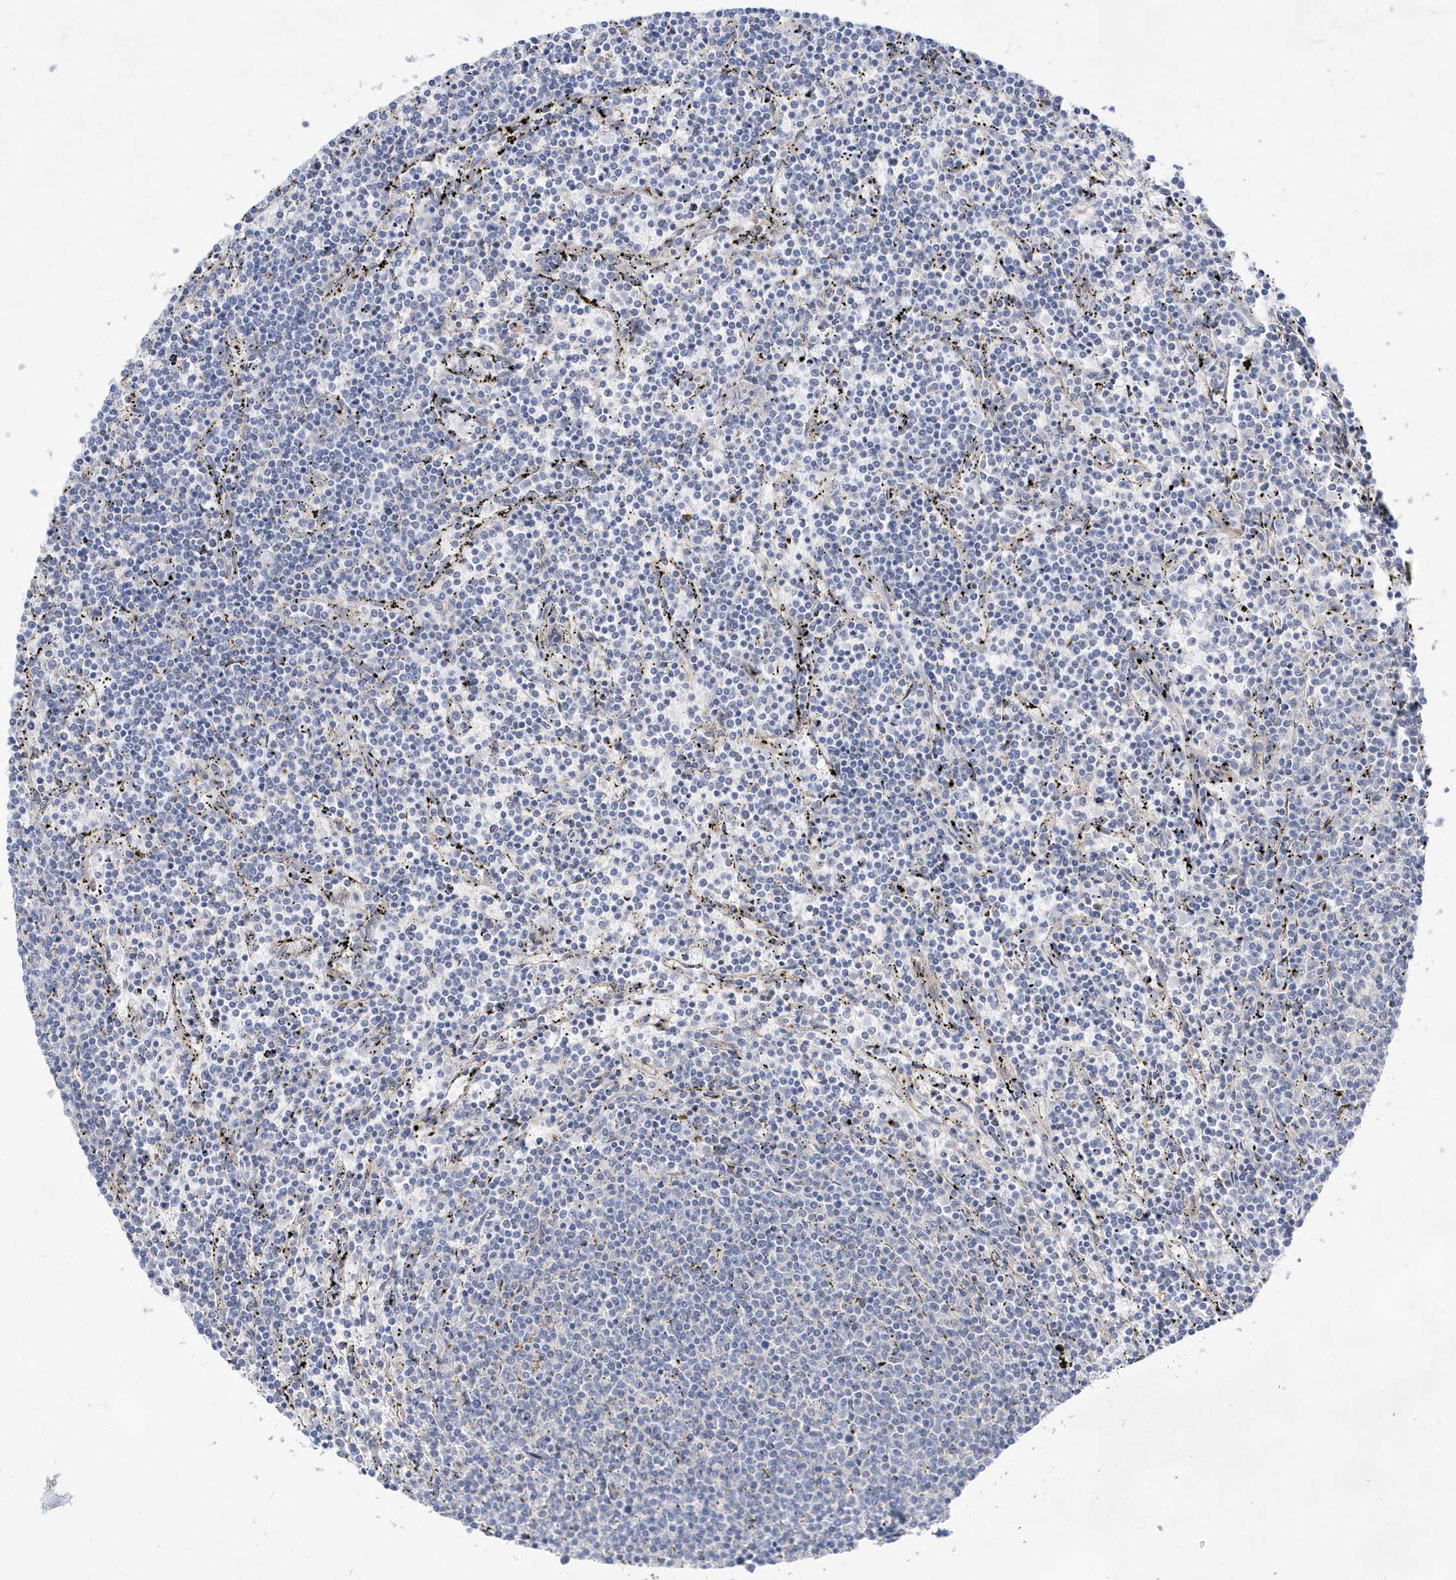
{"staining": {"intensity": "negative", "quantity": "none", "location": "none"}, "tissue": "lymphoma", "cell_type": "Tumor cells", "image_type": "cancer", "snomed": [{"axis": "morphology", "description": "Malignant lymphoma, non-Hodgkin's type, Low grade"}, {"axis": "topography", "description": "Spleen"}], "caption": "High power microscopy micrograph of an immunohistochemistry photomicrograph of lymphoma, revealing no significant expression in tumor cells.", "gene": "BDH2", "patient": {"sex": "female", "age": 50}}